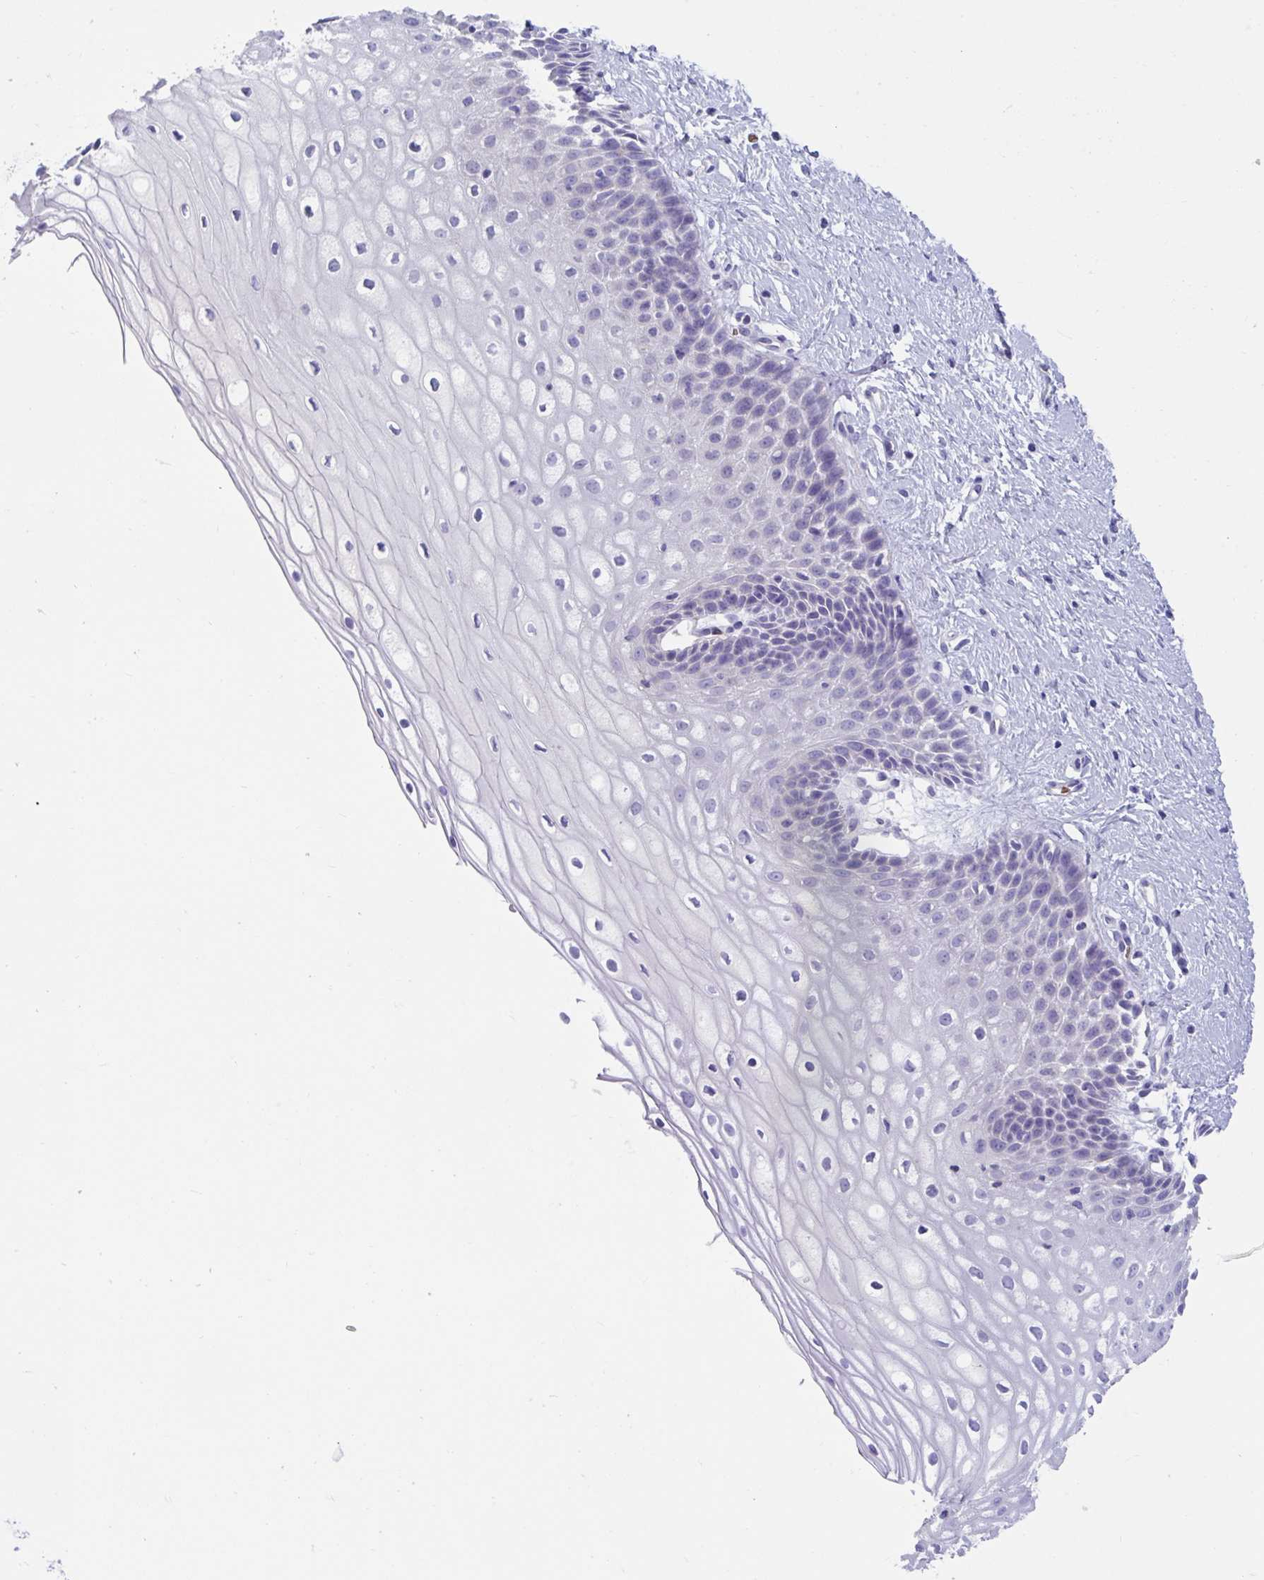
{"staining": {"intensity": "negative", "quantity": "none", "location": "none"}, "tissue": "cervix", "cell_type": "Glandular cells", "image_type": "normal", "snomed": [{"axis": "morphology", "description": "Normal tissue, NOS"}, {"axis": "topography", "description": "Cervix"}], "caption": "Immunohistochemical staining of benign cervix displays no significant positivity in glandular cells.", "gene": "TTC30A", "patient": {"sex": "female", "age": 36}}